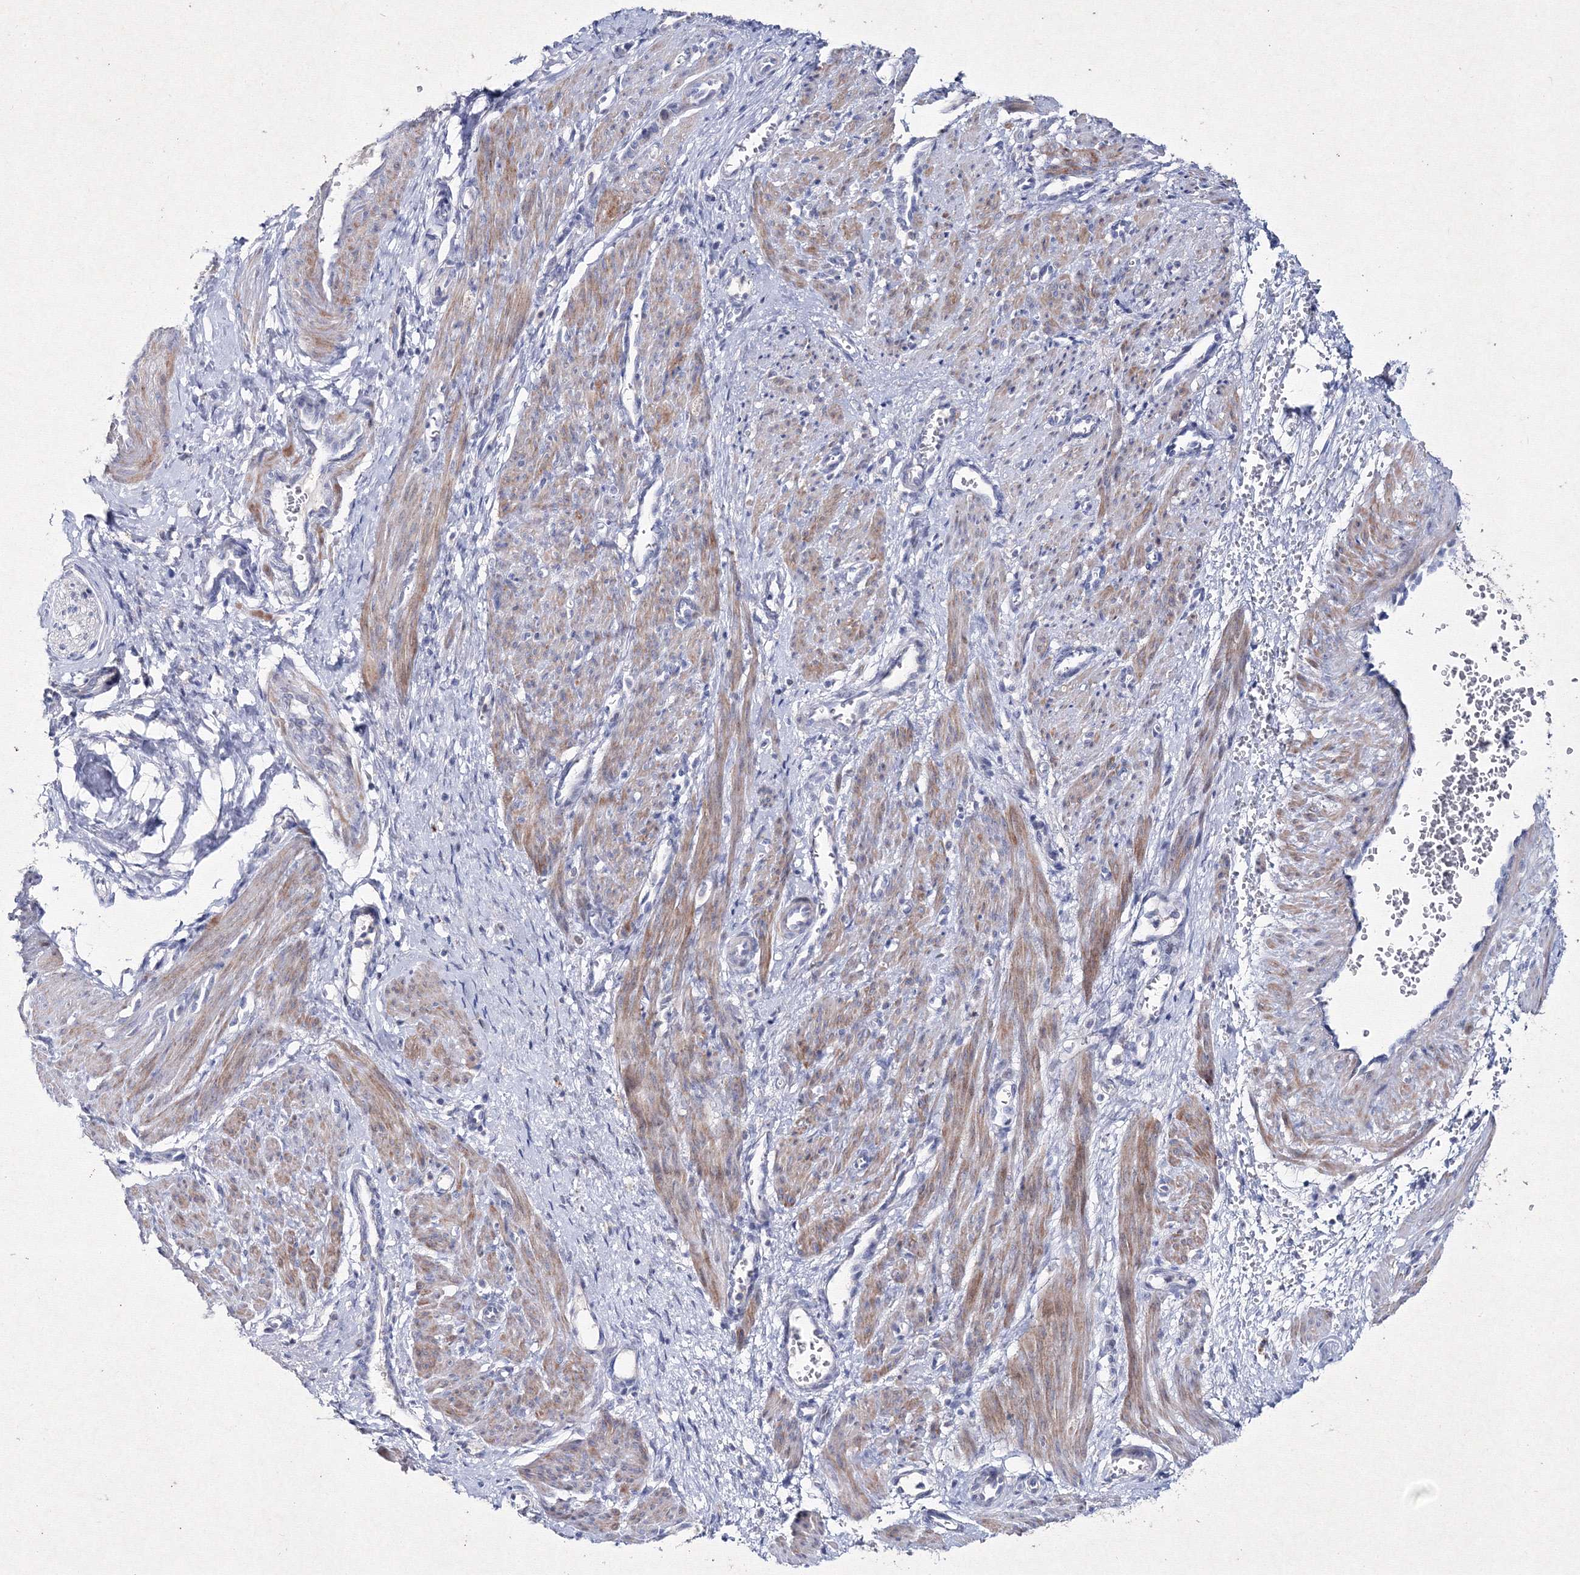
{"staining": {"intensity": "moderate", "quantity": ">75%", "location": "cytoplasmic/membranous"}, "tissue": "smooth muscle", "cell_type": "Smooth muscle cells", "image_type": "normal", "snomed": [{"axis": "morphology", "description": "Normal tissue, NOS"}, {"axis": "topography", "description": "Endometrium"}], "caption": "High-power microscopy captured an immunohistochemistry (IHC) image of normal smooth muscle, revealing moderate cytoplasmic/membranous expression in approximately >75% of smooth muscle cells. (Brightfield microscopy of DAB IHC at high magnification).", "gene": "SMIM29", "patient": {"sex": "female", "age": 33}}